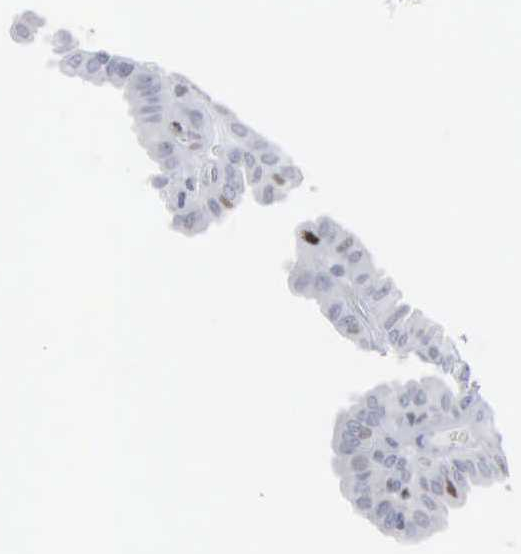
{"staining": {"intensity": "moderate", "quantity": "<25%", "location": "nuclear"}, "tissue": "thyroid cancer", "cell_type": "Tumor cells", "image_type": "cancer", "snomed": [{"axis": "morphology", "description": "Papillary adenocarcinoma, NOS"}, {"axis": "topography", "description": "Thyroid gland"}], "caption": "Papillary adenocarcinoma (thyroid) stained with a protein marker displays moderate staining in tumor cells.", "gene": "CCND3", "patient": {"sex": "male", "age": 87}}